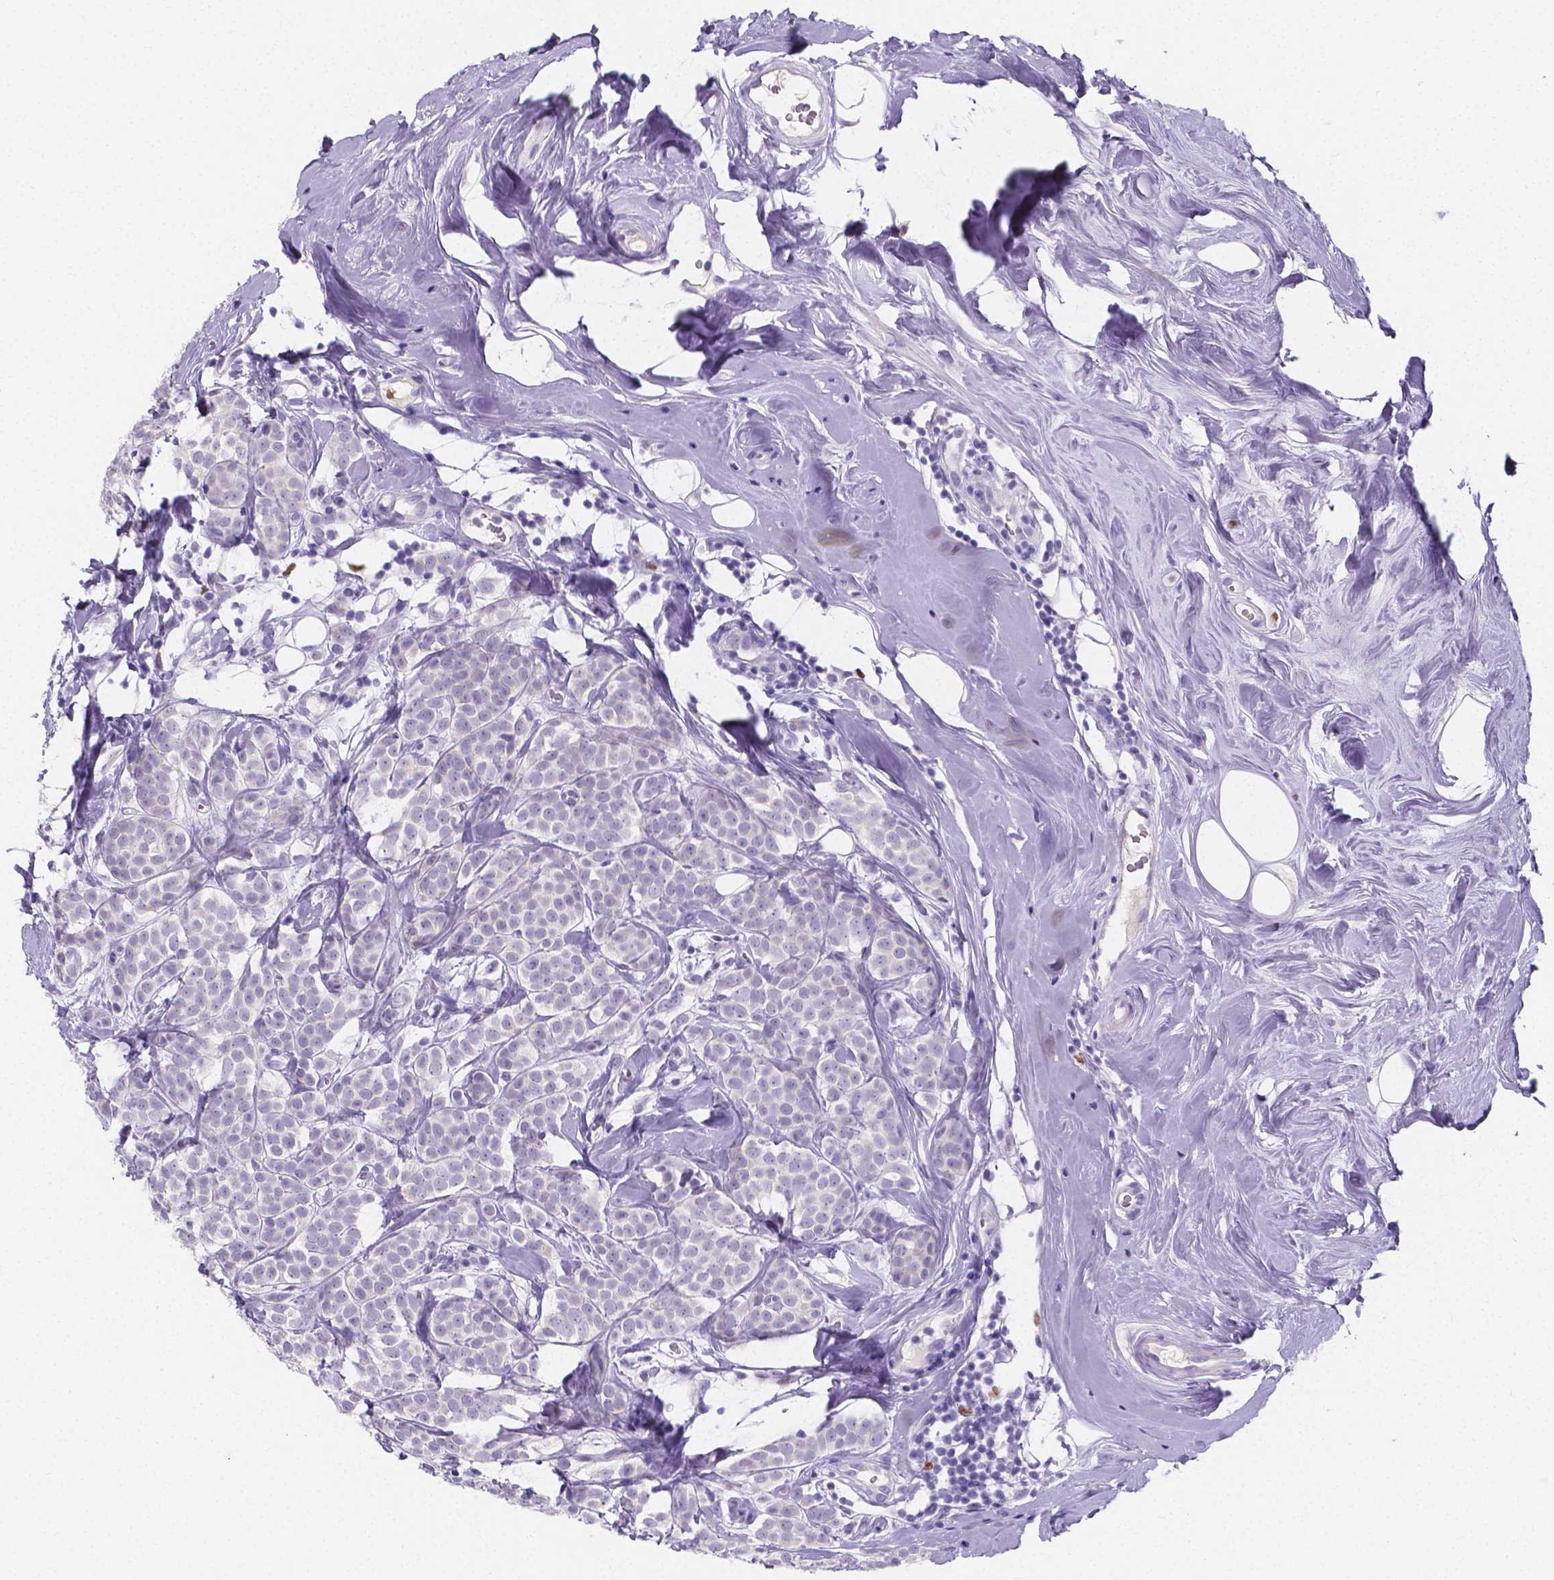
{"staining": {"intensity": "negative", "quantity": "none", "location": "none"}, "tissue": "breast cancer", "cell_type": "Tumor cells", "image_type": "cancer", "snomed": [{"axis": "morphology", "description": "Lobular carcinoma"}, {"axis": "topography", "description": "Breast"}], "caption": "Tumor cells show no significant expression in breast cancer (lobular carcinoma). (Immunohistochemistry (ihc), brightfield microscopy, high magnification).", "gene": "PLXNA4", "patient": {"sex": "female", "age": 49}}